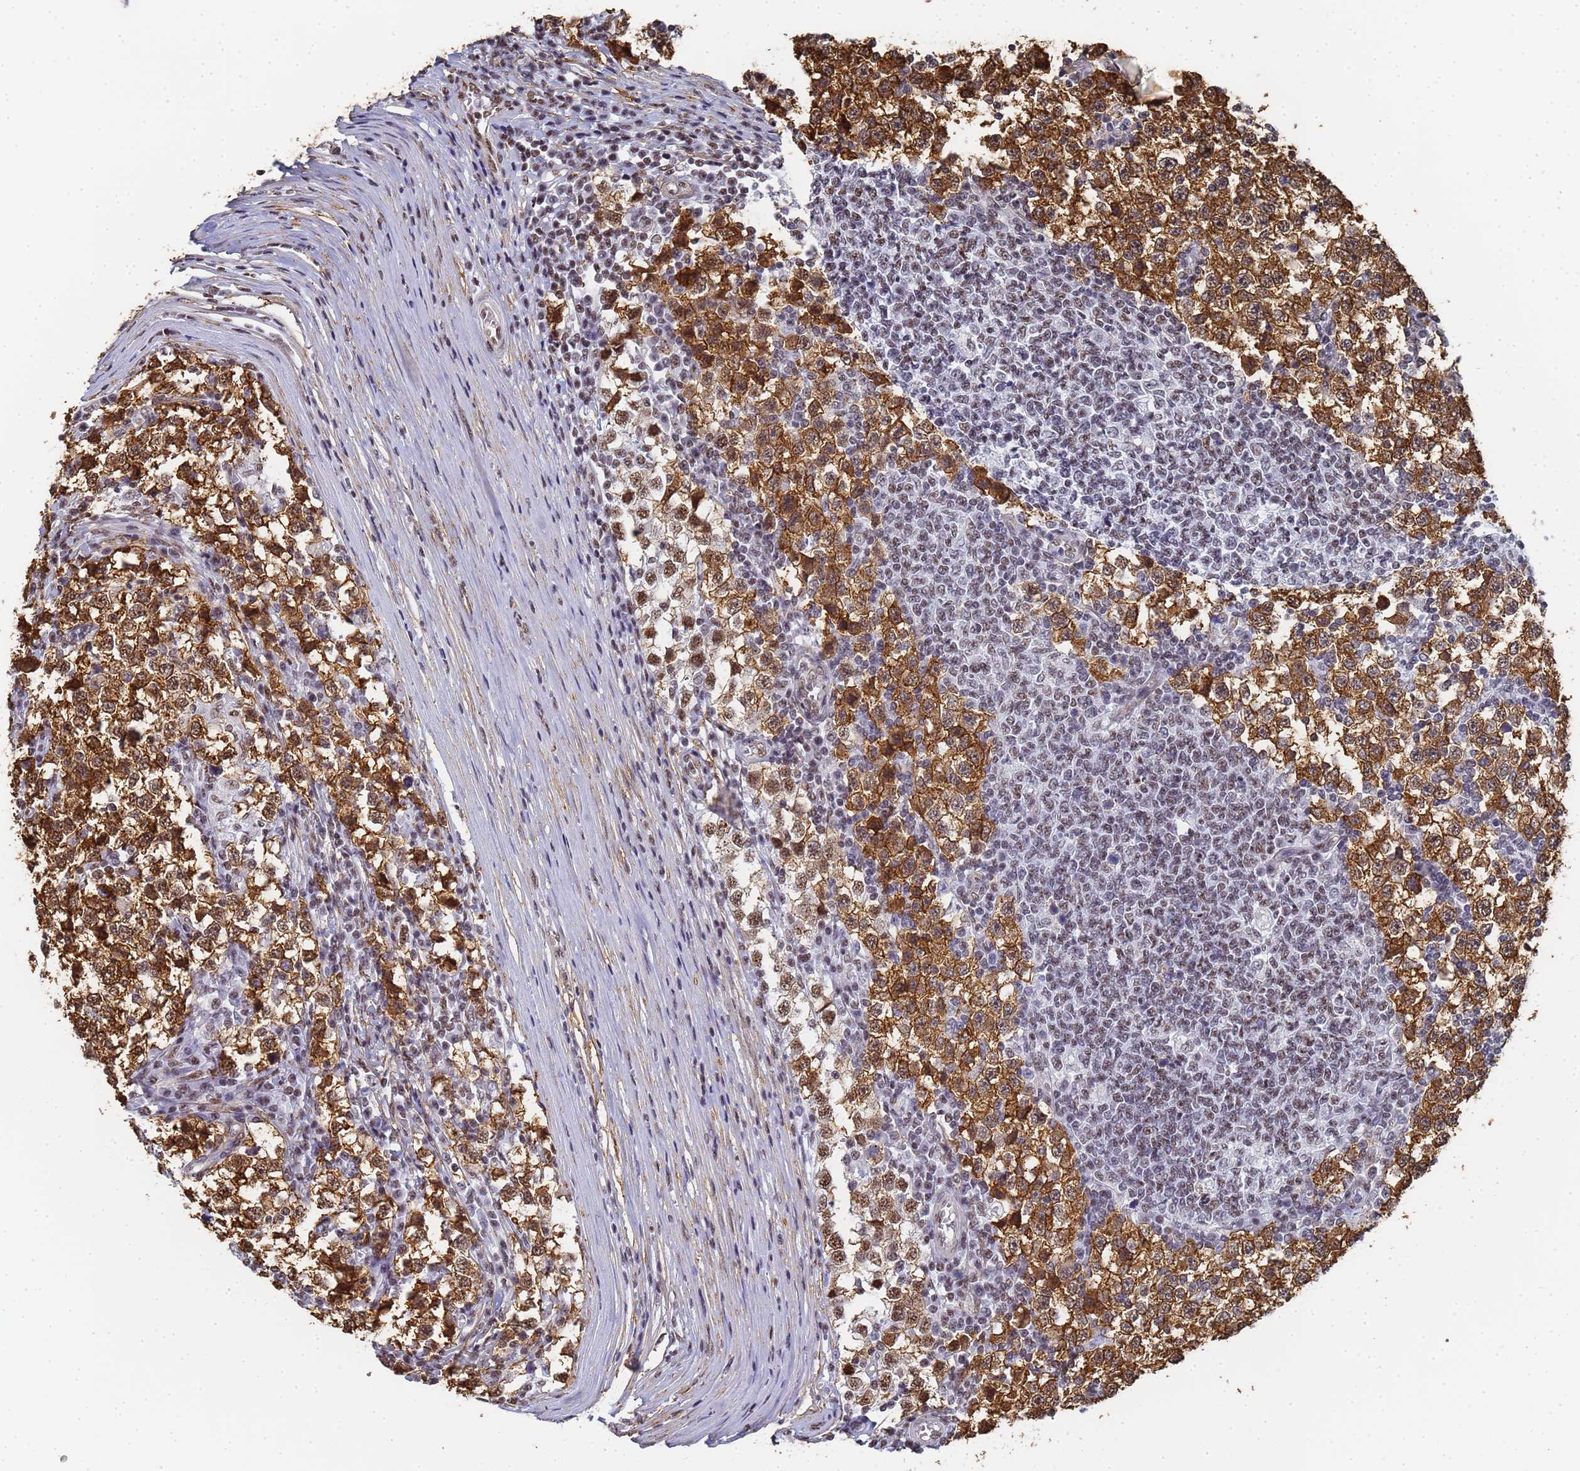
{"staining": {"intensity": "moderate", "quantity": ">75%", "location": "cytoplasmic/membranous,nuclear"}, "tissue": "testis cancer", "cell_type": "Tumor cells", "image_type": "cancer", "snomed": [{"axis": "morphology", "description": "Seminoma, NOS"}, {"axis": "topography", "description": "Testis"}], "caption": "Human testis seminoma stained with a brown dye demonstrates moderate cytoplasmic/membranous and nuclear positive positivity in approximately >75% of tumor cells.", "gene": "PRRT4", "patient": {"sex": "male", "age": 65}}